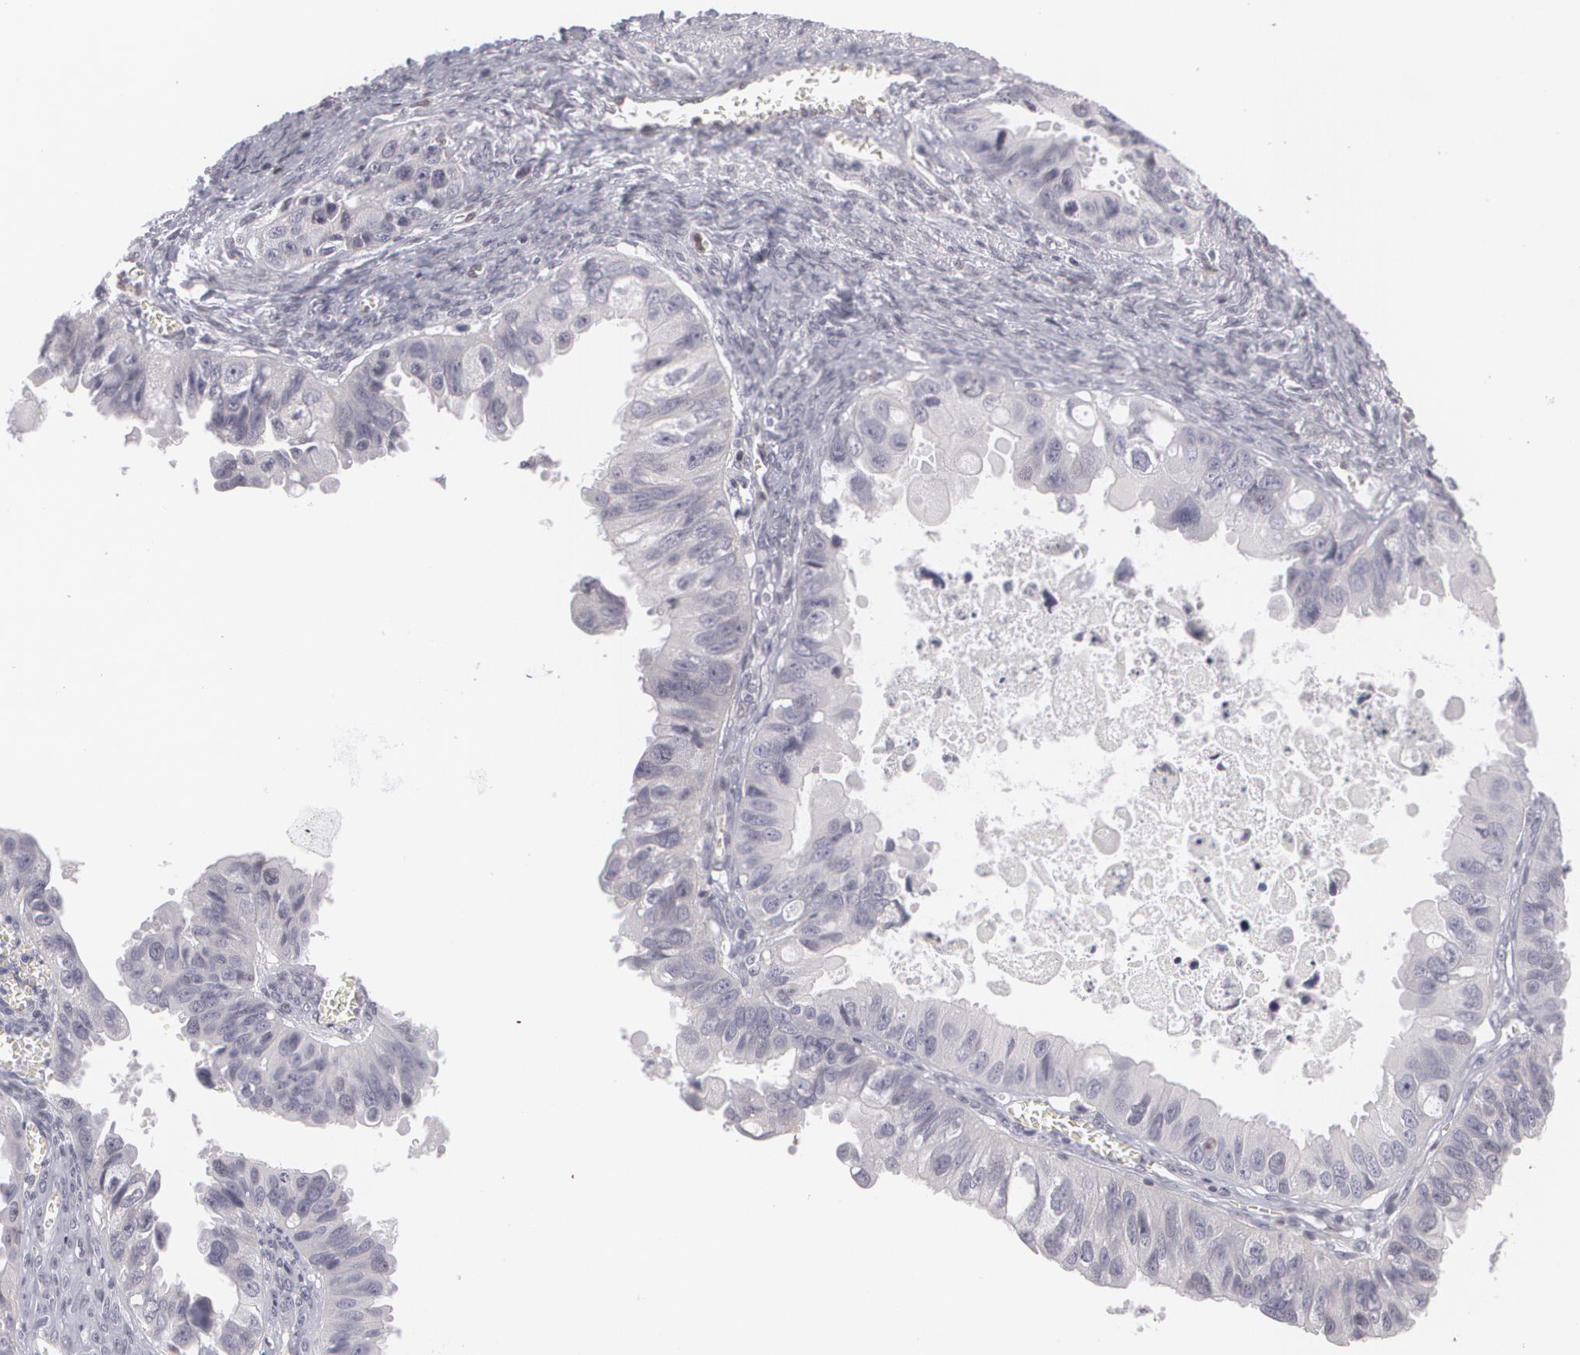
{"staining": {"intensity": "negative", "quantity": "none", "location": "none"}, "tissue": "ovarian cancer", "cell_type": "Tumor cells", "image_type": "cancer", "snomed": [{"axis": "morphology", "description": "Carcinoma, endometroid"}, {"axis": "topography", "description": "Ovary"}], "caption": "This is a micrograph of immunohistochemistry staining of ovarian cancer, which shows no staining in tumor cells.", "gene": "ZBTB16", "patient": {"sex": "female", "age": 85}}